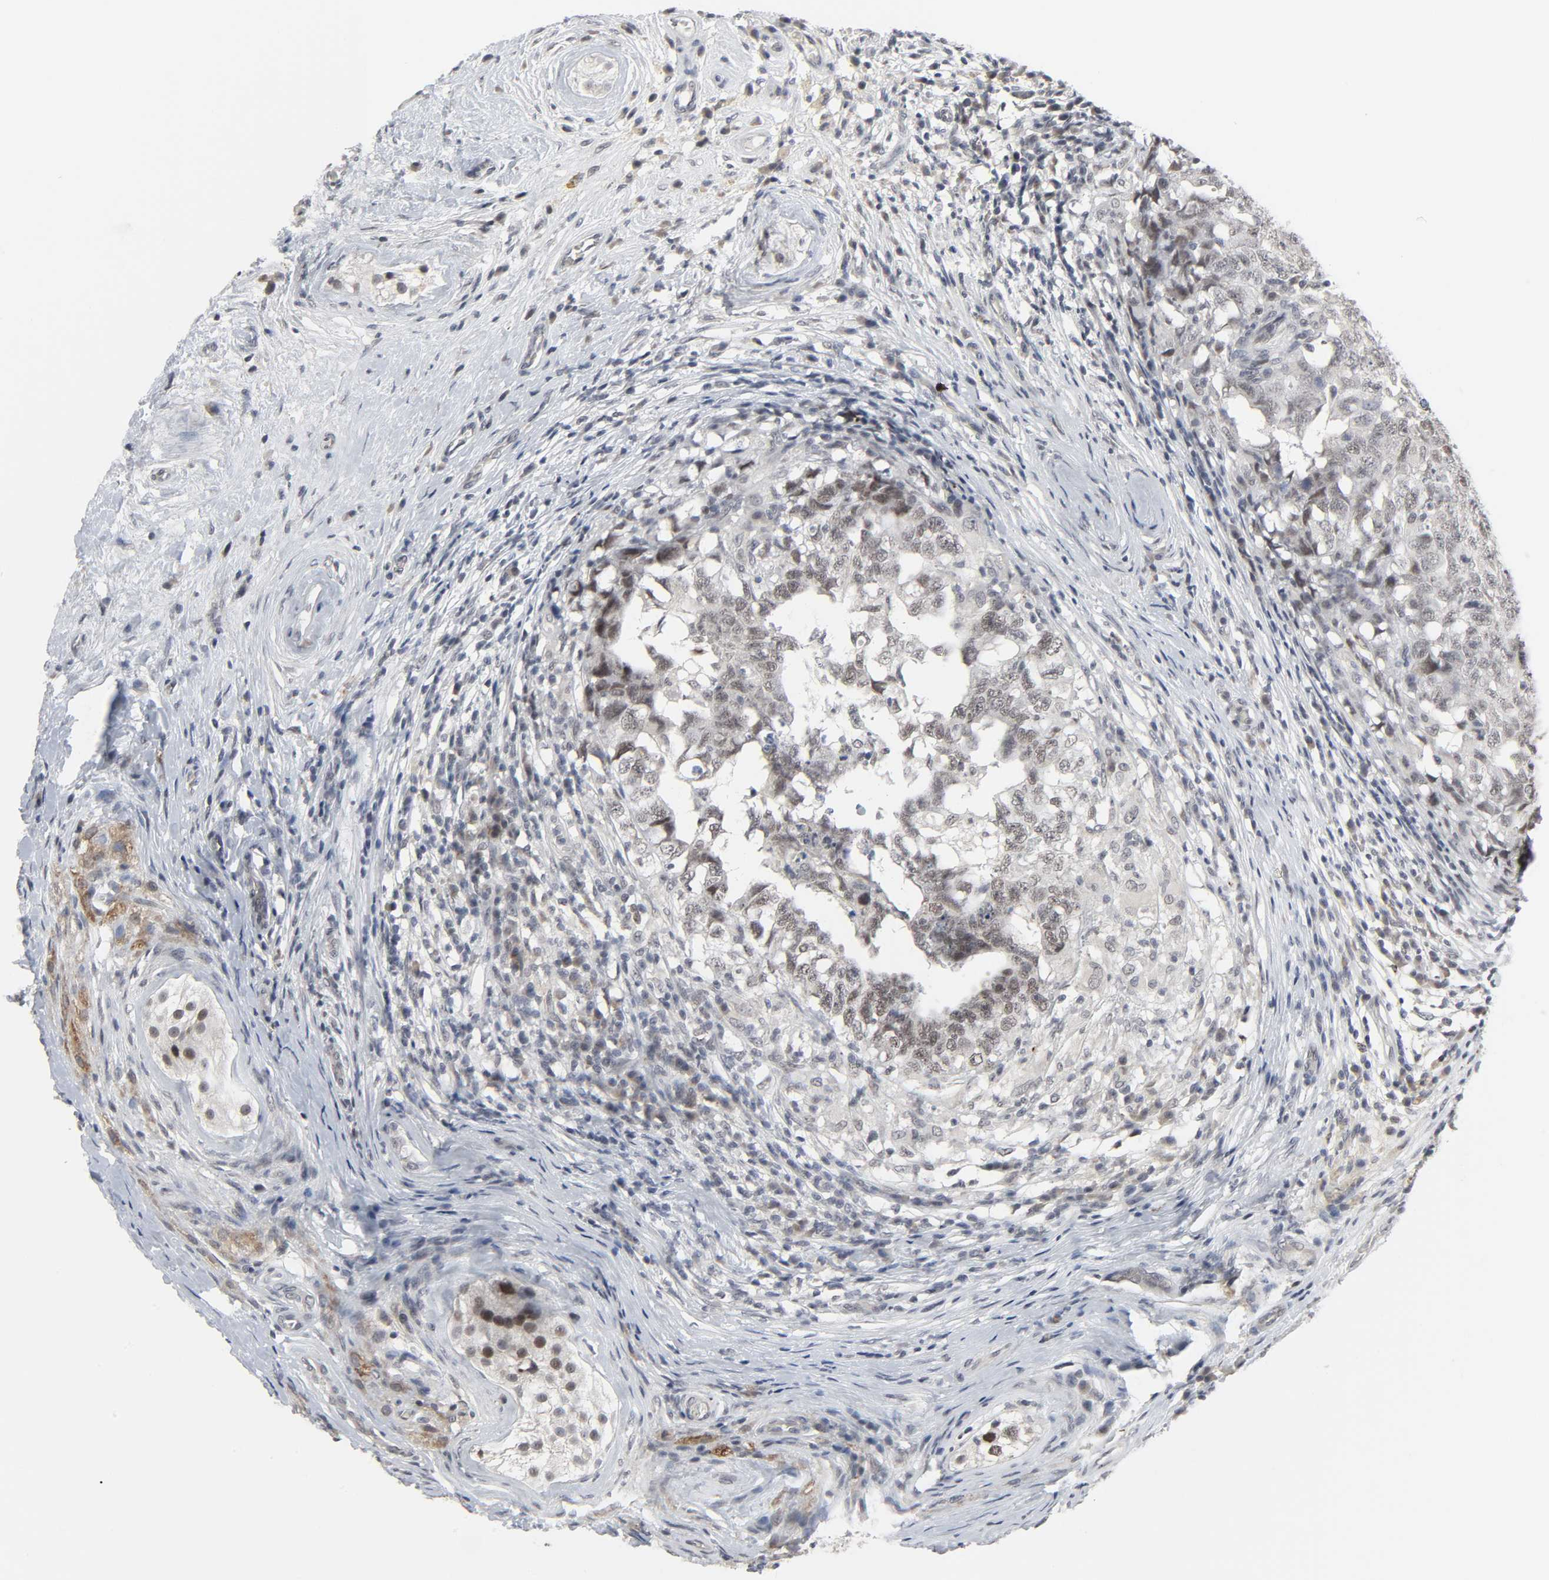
{"staining": {"intensity": "weak", "quantity": "25%-75%", "location": "nuclear"}, "tissue": "testis cancer", "cell_type": "Tumor cells", "image_type": "cancer", "snomed": [{"axis": "morphology", "description": "Carcinoma, Embryonal, NOS"}, {"axis": "topography", "description": "Testis"}], "caption": "Protein analysis of embryonal carcinoma (testis) tissue reveals weak nuclear expression in about 25%-75% of tumor cells. (brown staining indicates protein expression, while blue staining denotes nuclei).", "gene": "MUC1", "patient": {"sex": "male", "age": 21}}